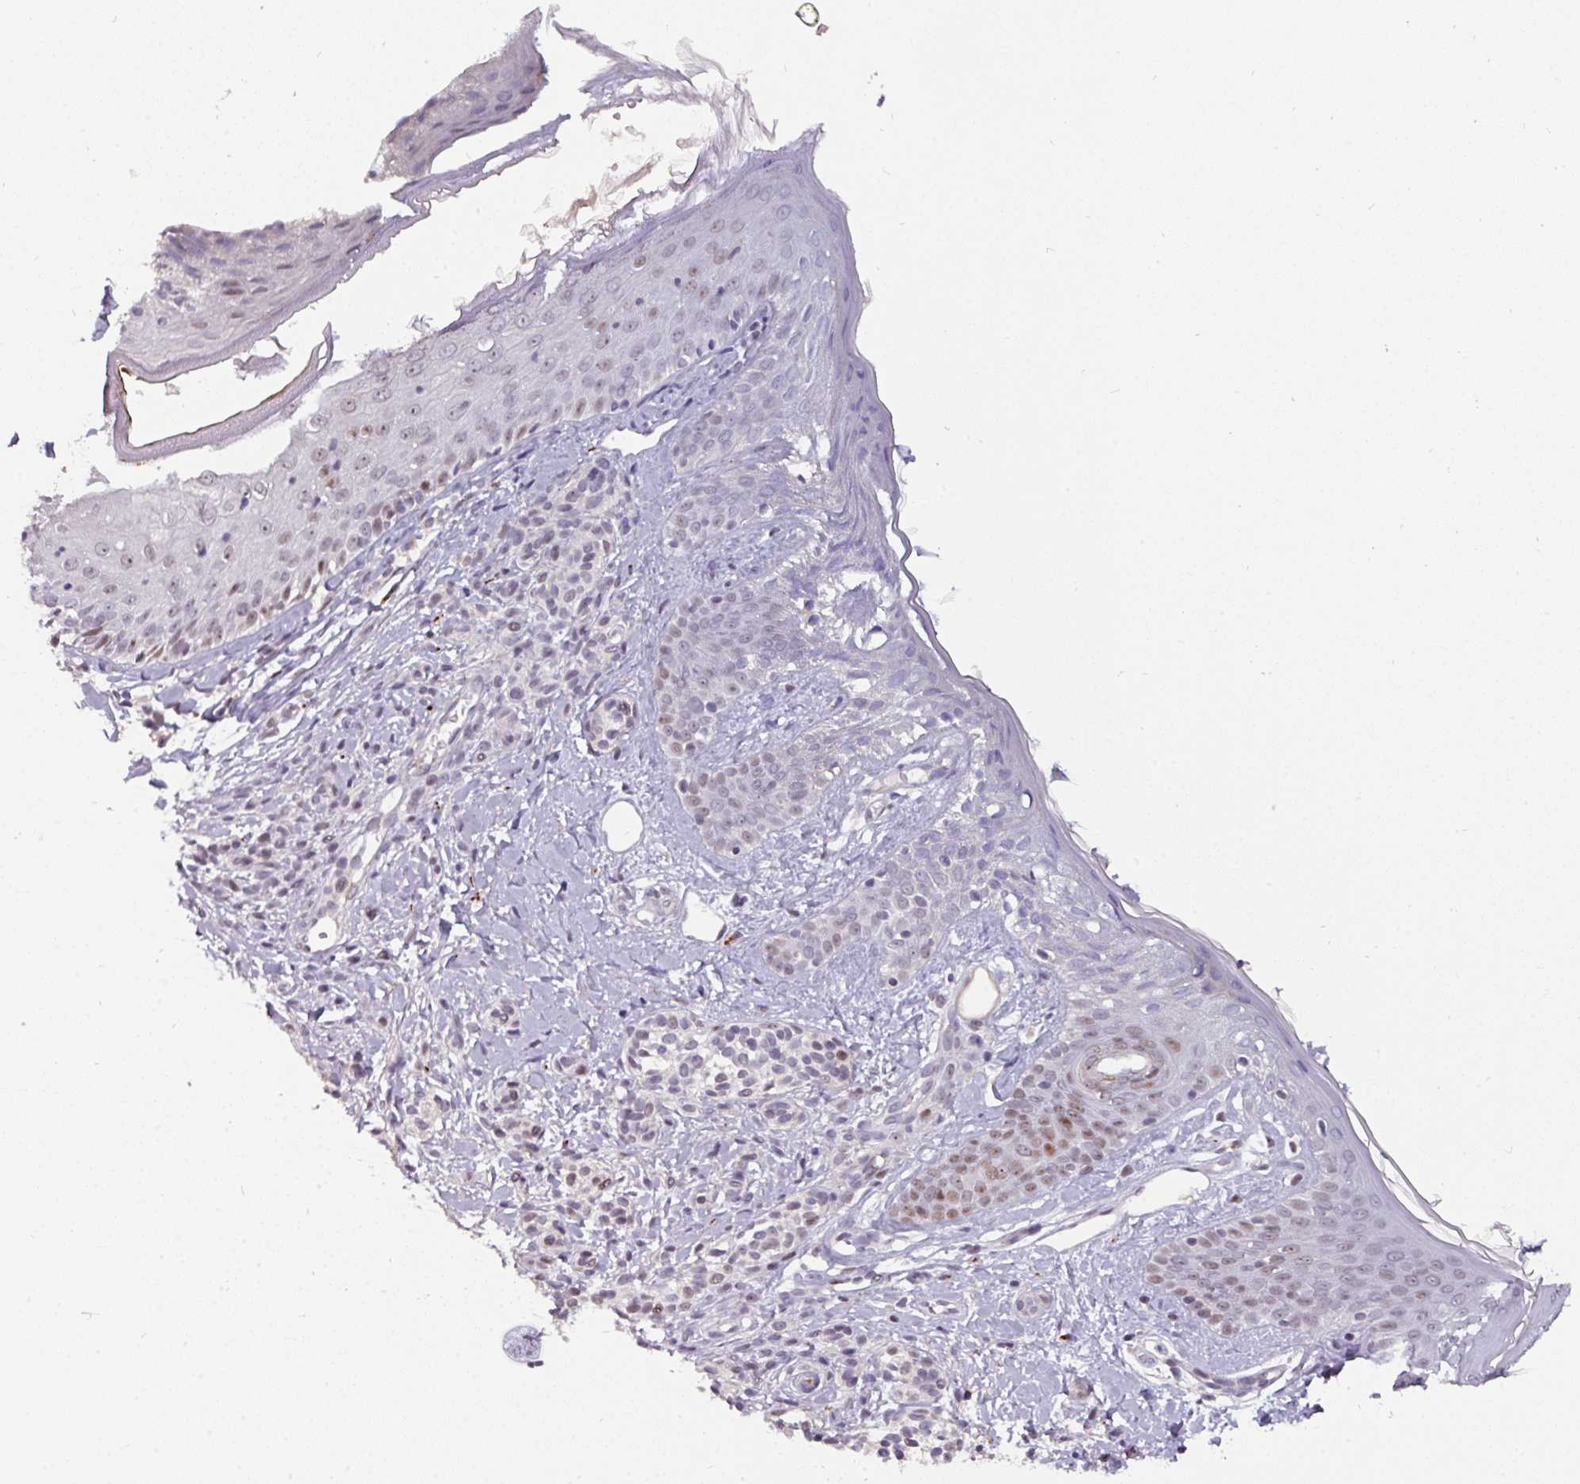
{"staining": {"intensity": "negative", "quantity": "none", "location": "none"}, "tissue": "skin", "cell_type": "Fibroblasts", "image_type": "normal", "snomed": [{"axis": "morphology", "description": "Normal tissue, NOS"}, {"axis": "topography", "description": "Skin"}], "caption": "The image displays no significant positivity in fibroblasts of skin.", "gene": "SWSAP1", "patient": {"sex": "male", "age": 16}}